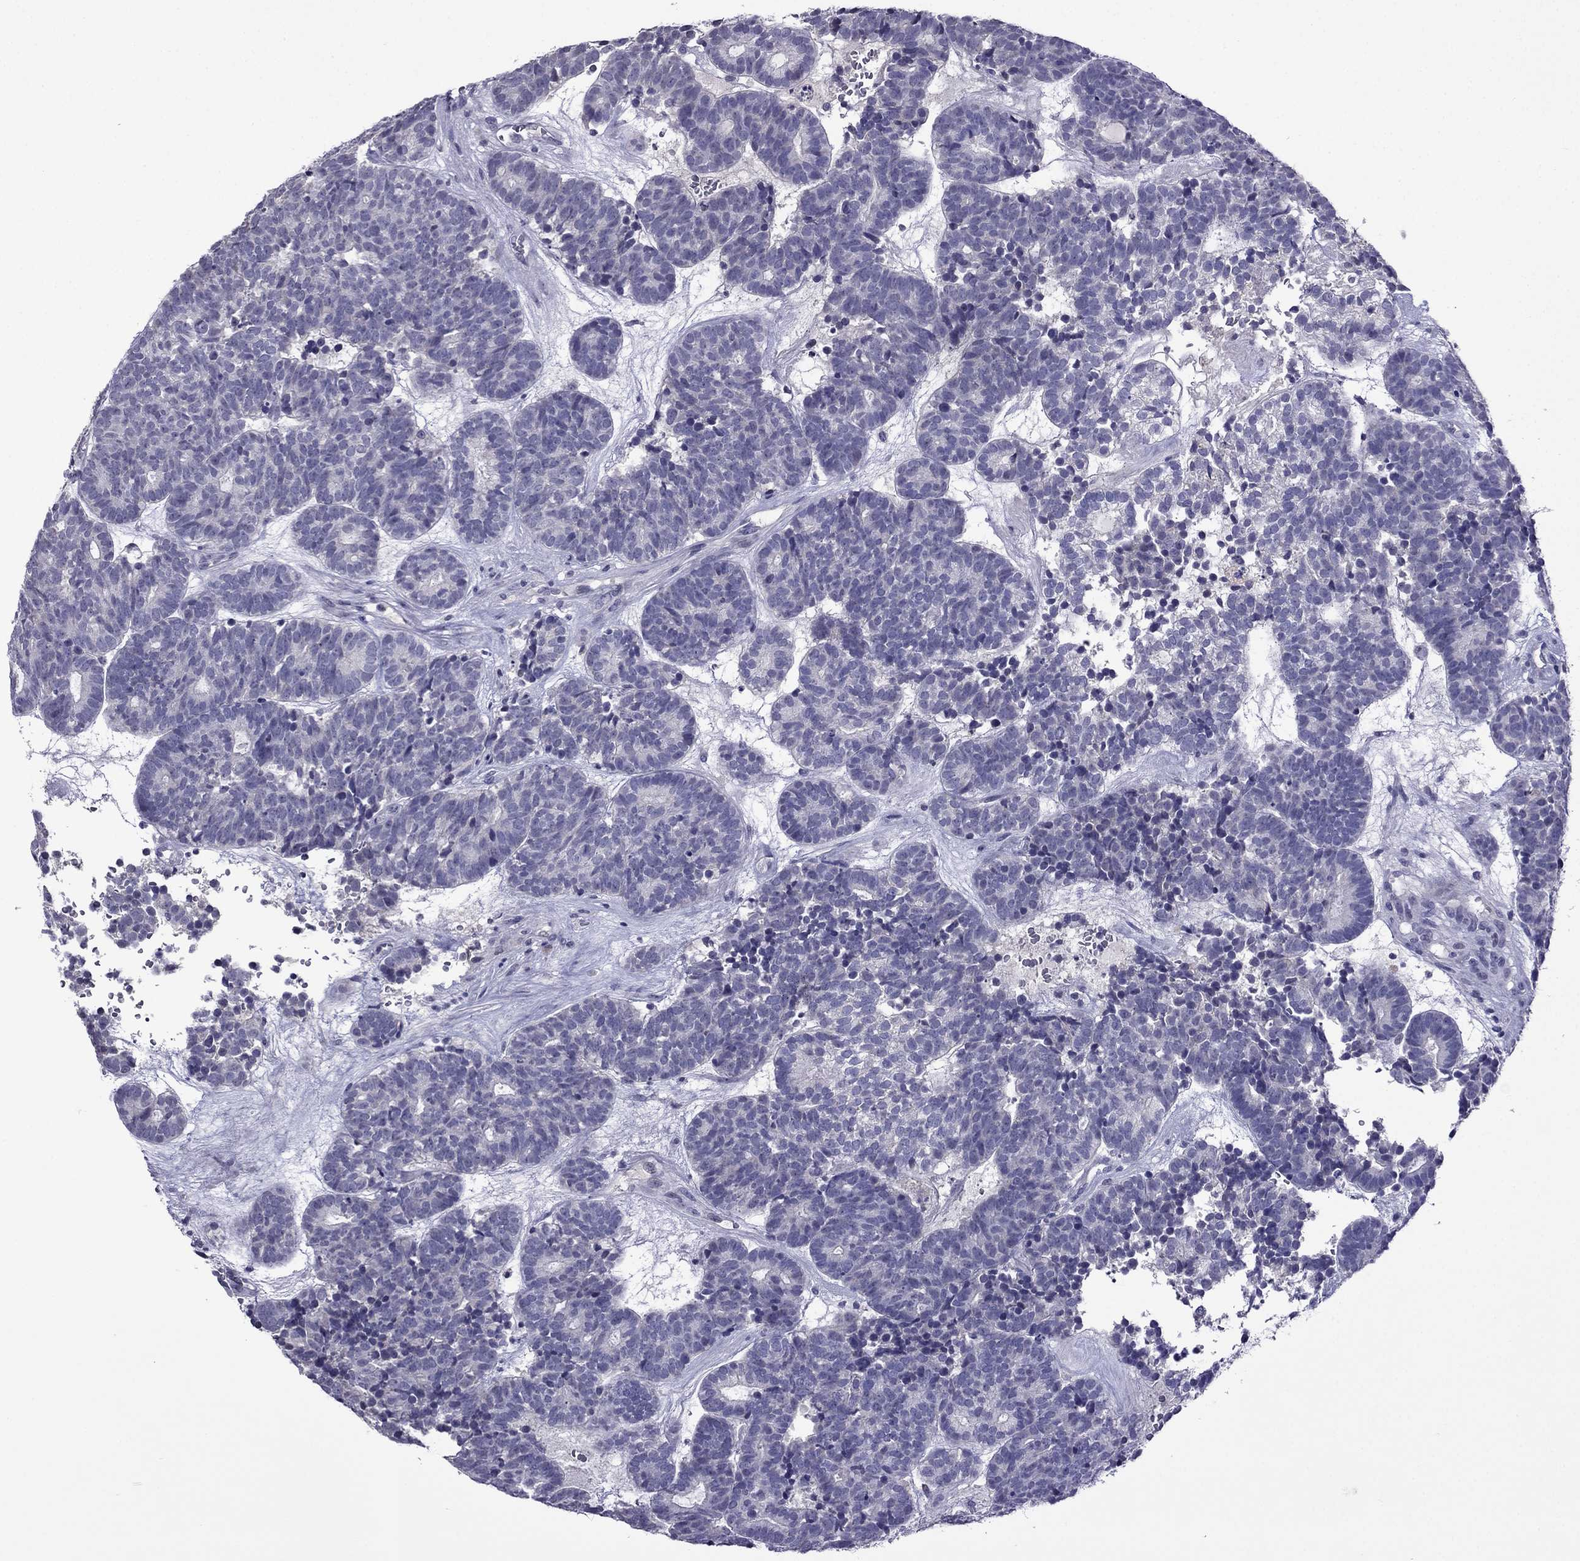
{"staining": {"intensity": "negative", "quantity": "none", "location": "none"}, "tissue": "head and neck cancer", "cell_type": "Tumor cells", "image_type": "cancer", "snomed": [{"axis": "morphology", "description": "Adenocarcinoma, NOS"}, {"axis": "topography", "description": "Head-Neck"}], "caption": "There is no significant positivity in tumor cells of head and neck cancer. (Stains: DAB (3,3'-diaminobenzidine) immunohistochemistry with hematoxylin counter stain, Microscopy: brightfield microscopy at high magnification).", "gene": "SPTBN4", "patient": {"sex": "female", "age": 81}}